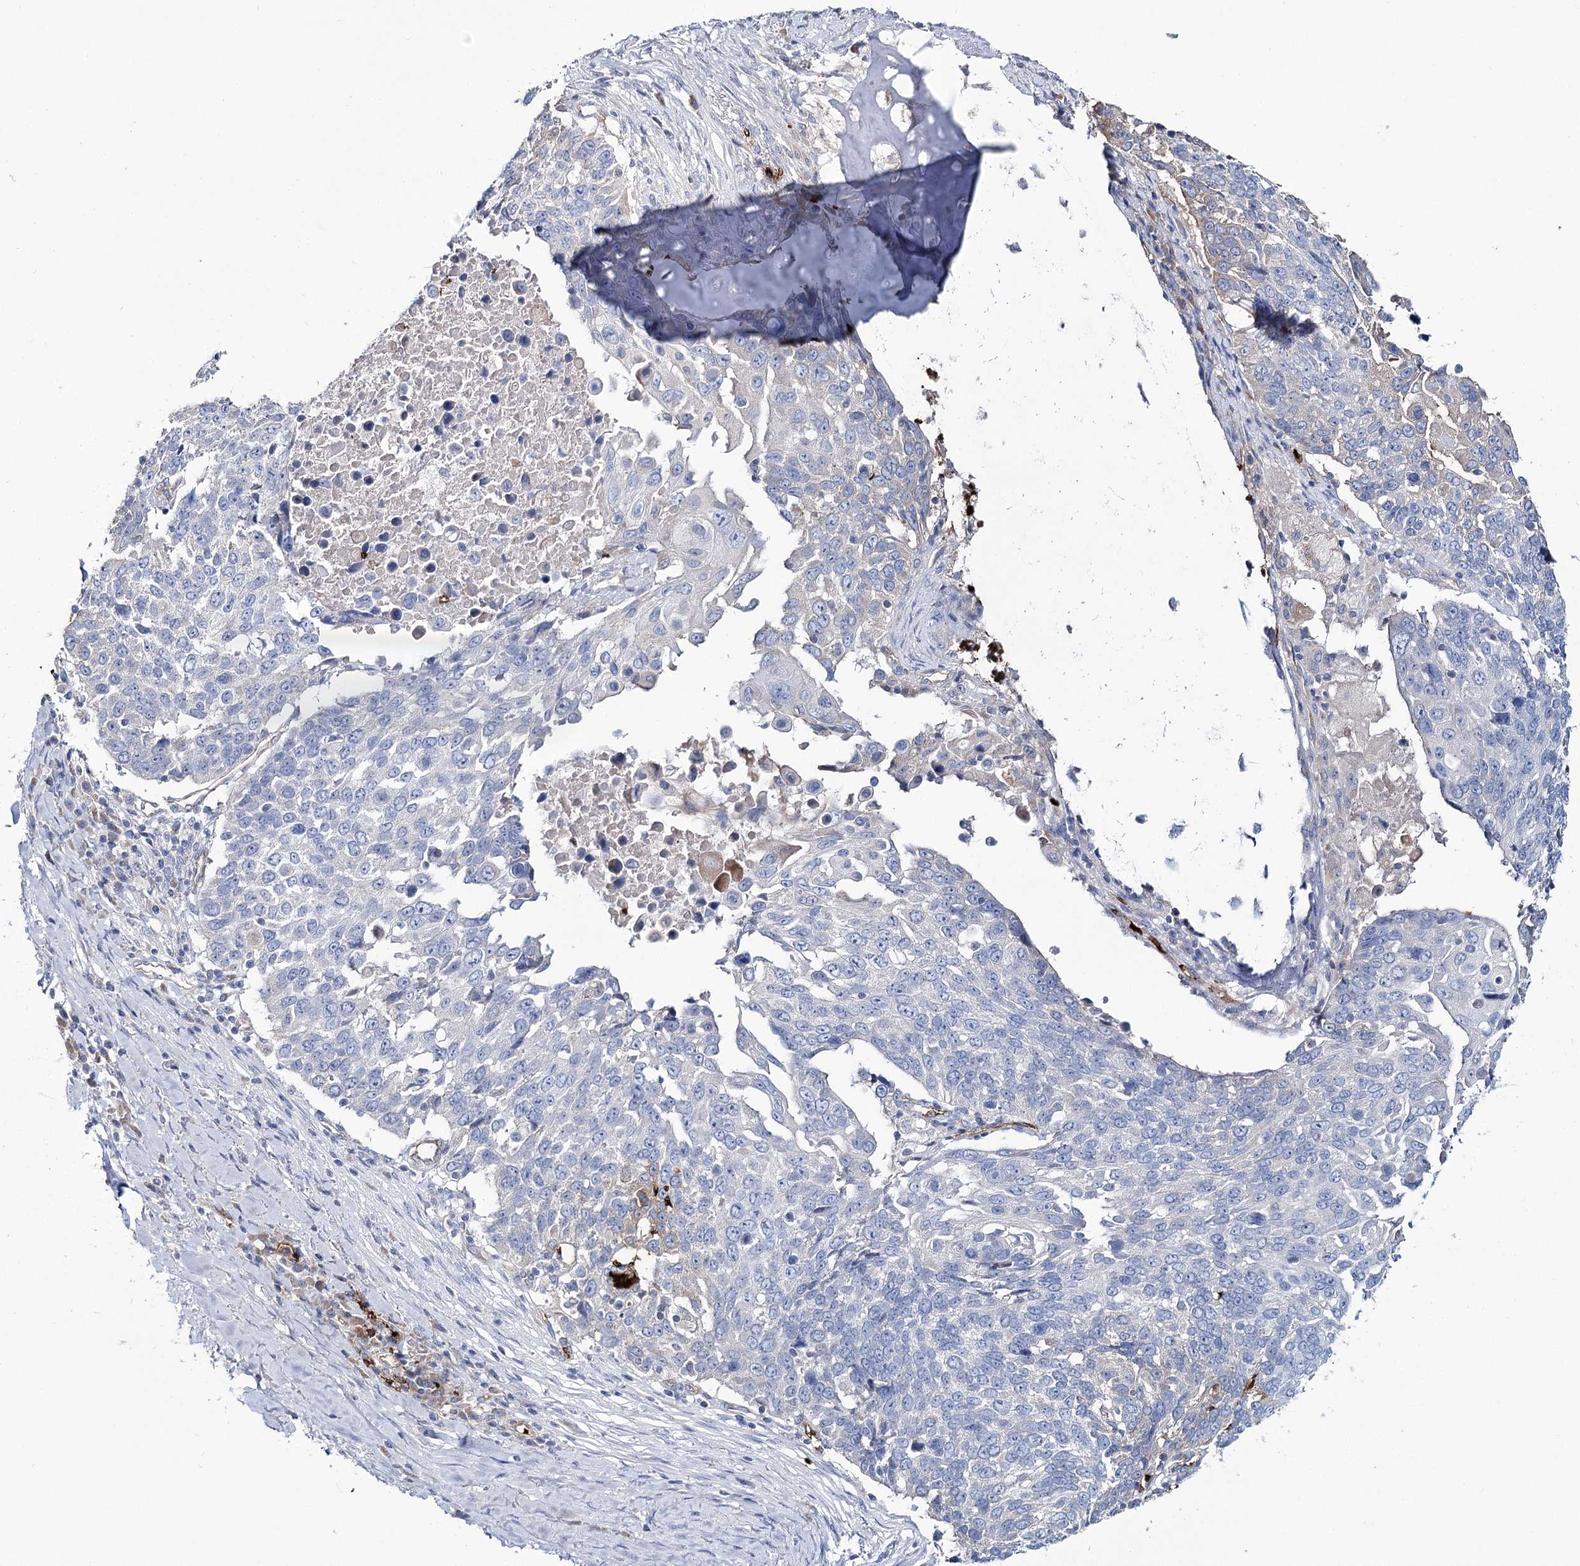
{"staining": {"intensity": "negative", "quantity": "none", "location": "none"}, "tissue": "lung cancer", "cell_type": "Tumor cells", "image_type": "cancer", "snomed": [{"axis": "morphology", "description": "Squamous cell carcinoma, NOS"}, {"axis": "topography", "description": "Lung"}], "caption": "DAB immunohistochemical staining of lung squamous cell carcinoma reveals no significant expression in tumor cells.", "gene": "GBF1", "patient": {"sex": "male", "age": 66}}